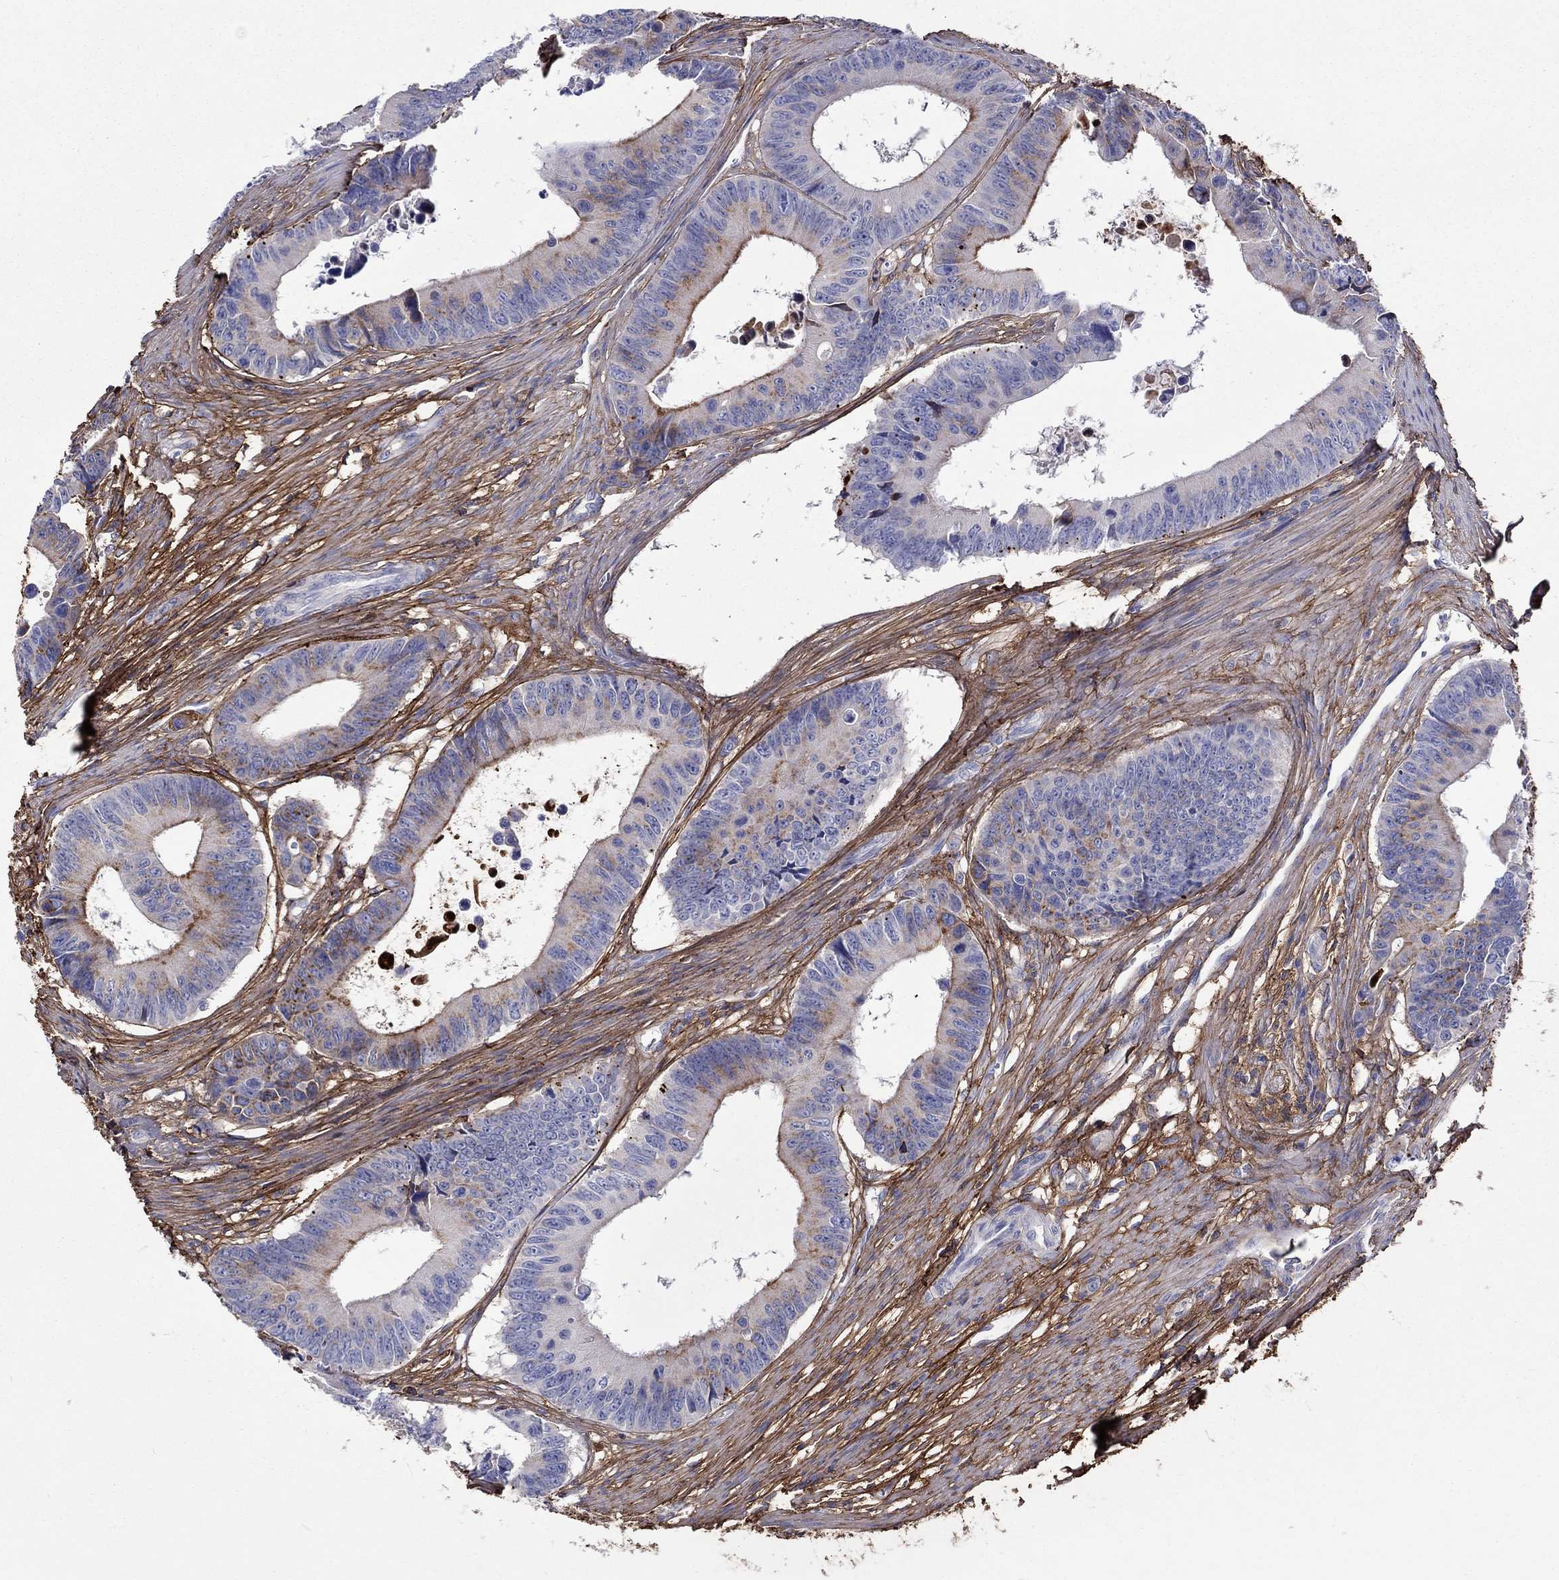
{"staining": {"intensity": "moderate", "quantity": "<25%", "location": "cytoplasmic/membranous"}, "tissue": "colorectal cancer", "cell_type": "Tumor cells", "image_type": "cancer", "snomed": [{"axis": "morphology", "description": "Adenocarcinoma, NOS"}, {"axis": "topography", "description": "Colon"}], "caption": "An image showing moderate cytoplasmic/membranous staining in about <25% of tumor cells in colorectal cancer (adenocarcinoma), as visualized by brown immunohistochemical staining.", "gene": "TGFBI", "patient": {"sex": "female", "age": 87}}